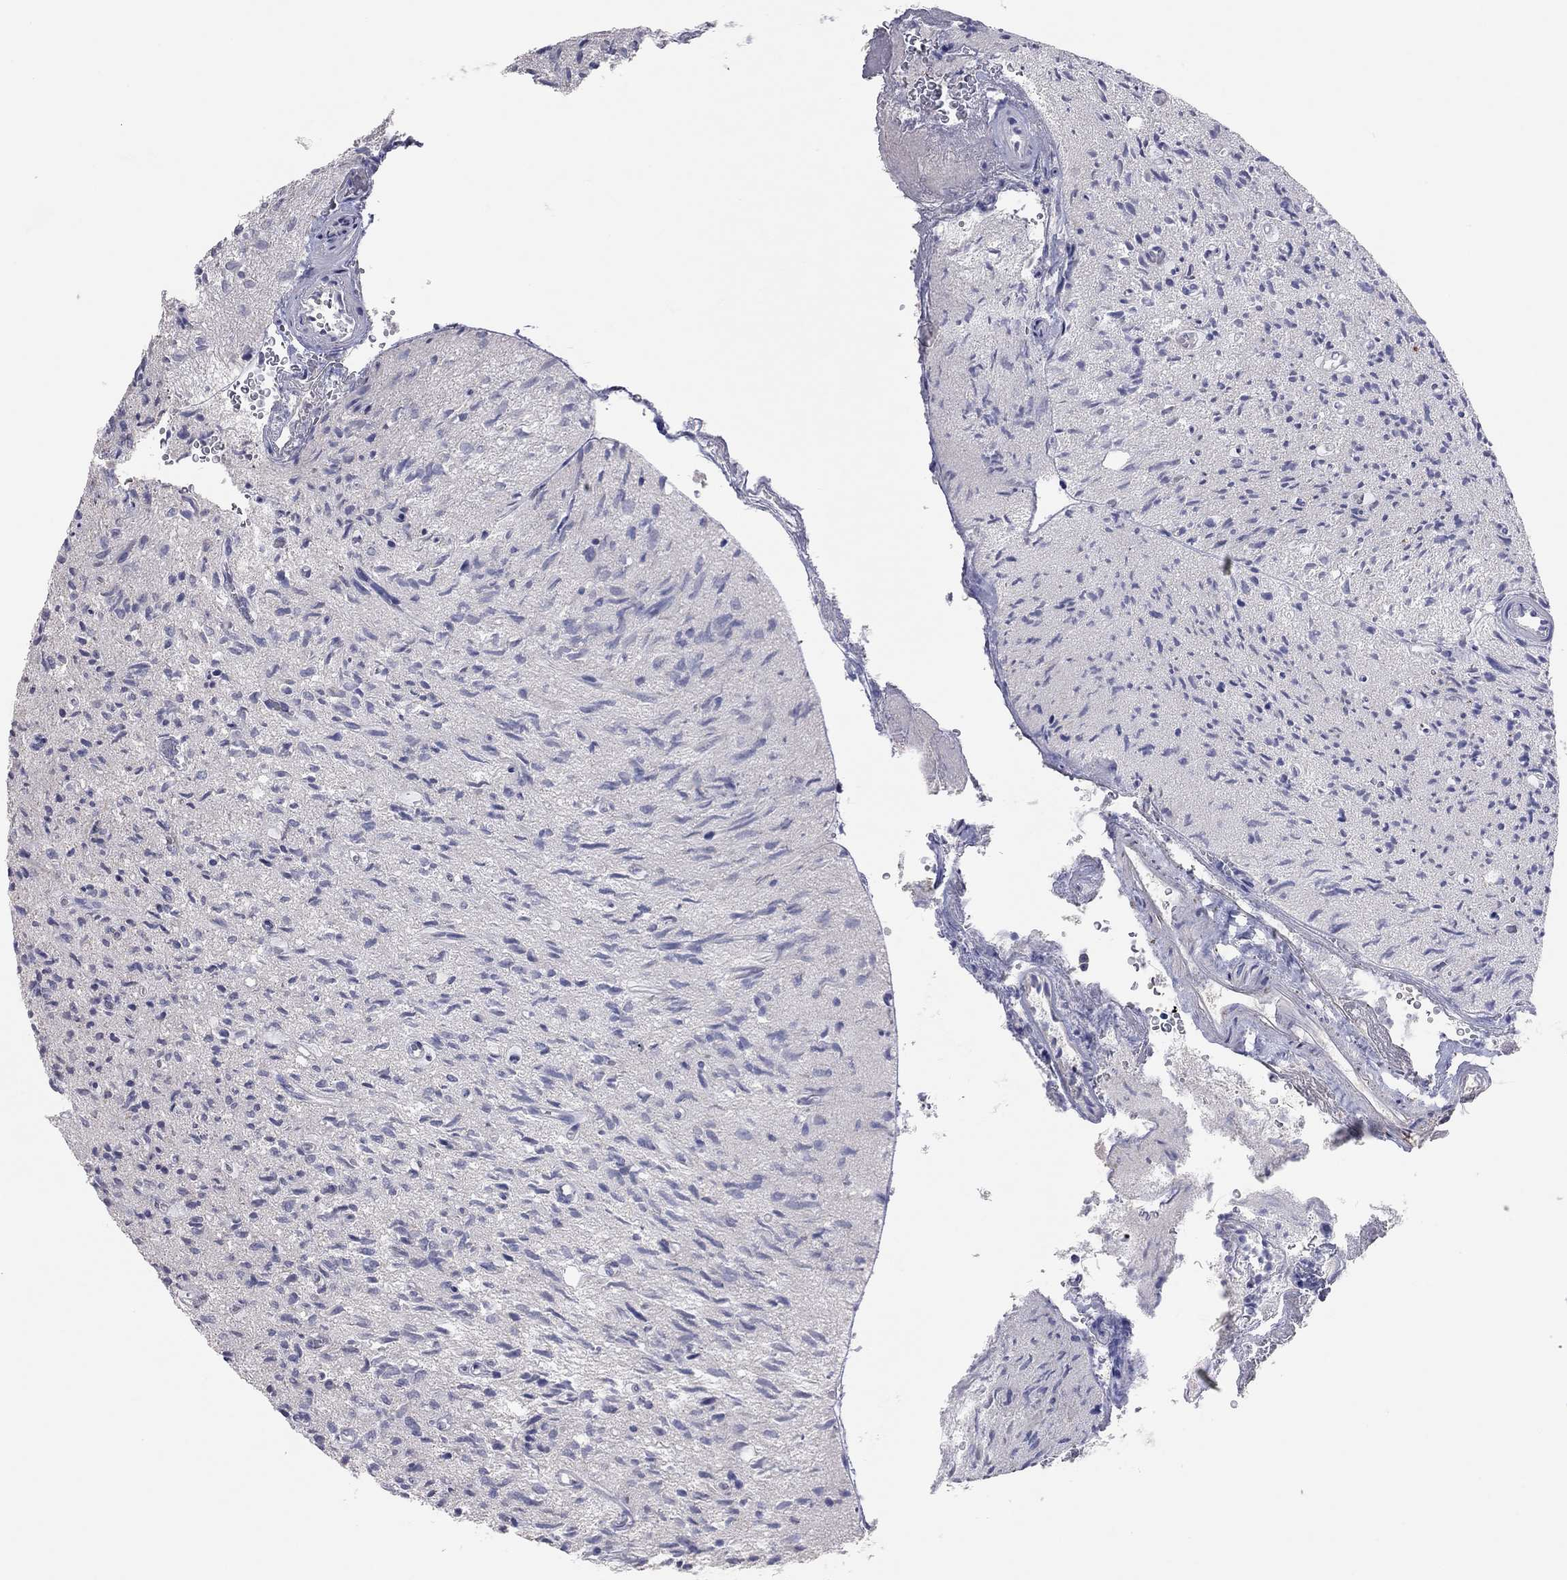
{"staining": {"intensity": "negative", "quantity": "none", "location": "none"}, "tissue": "glioma", "cell_type": "Tumor cells", "image_type": "cancer", "snomed": [{"axis": "morphology", "description": "Glioma, malignant, High grade"}, {"axis": "topography", "description": "Brain"}], "caption": "IHC histopathology image of human malignant glioma (high-grade) stained for a protein (brown), which demonstrates no staining in tumor cells.", "gene": "MMP13", "patient": {"sex": "male", "age": 64}}